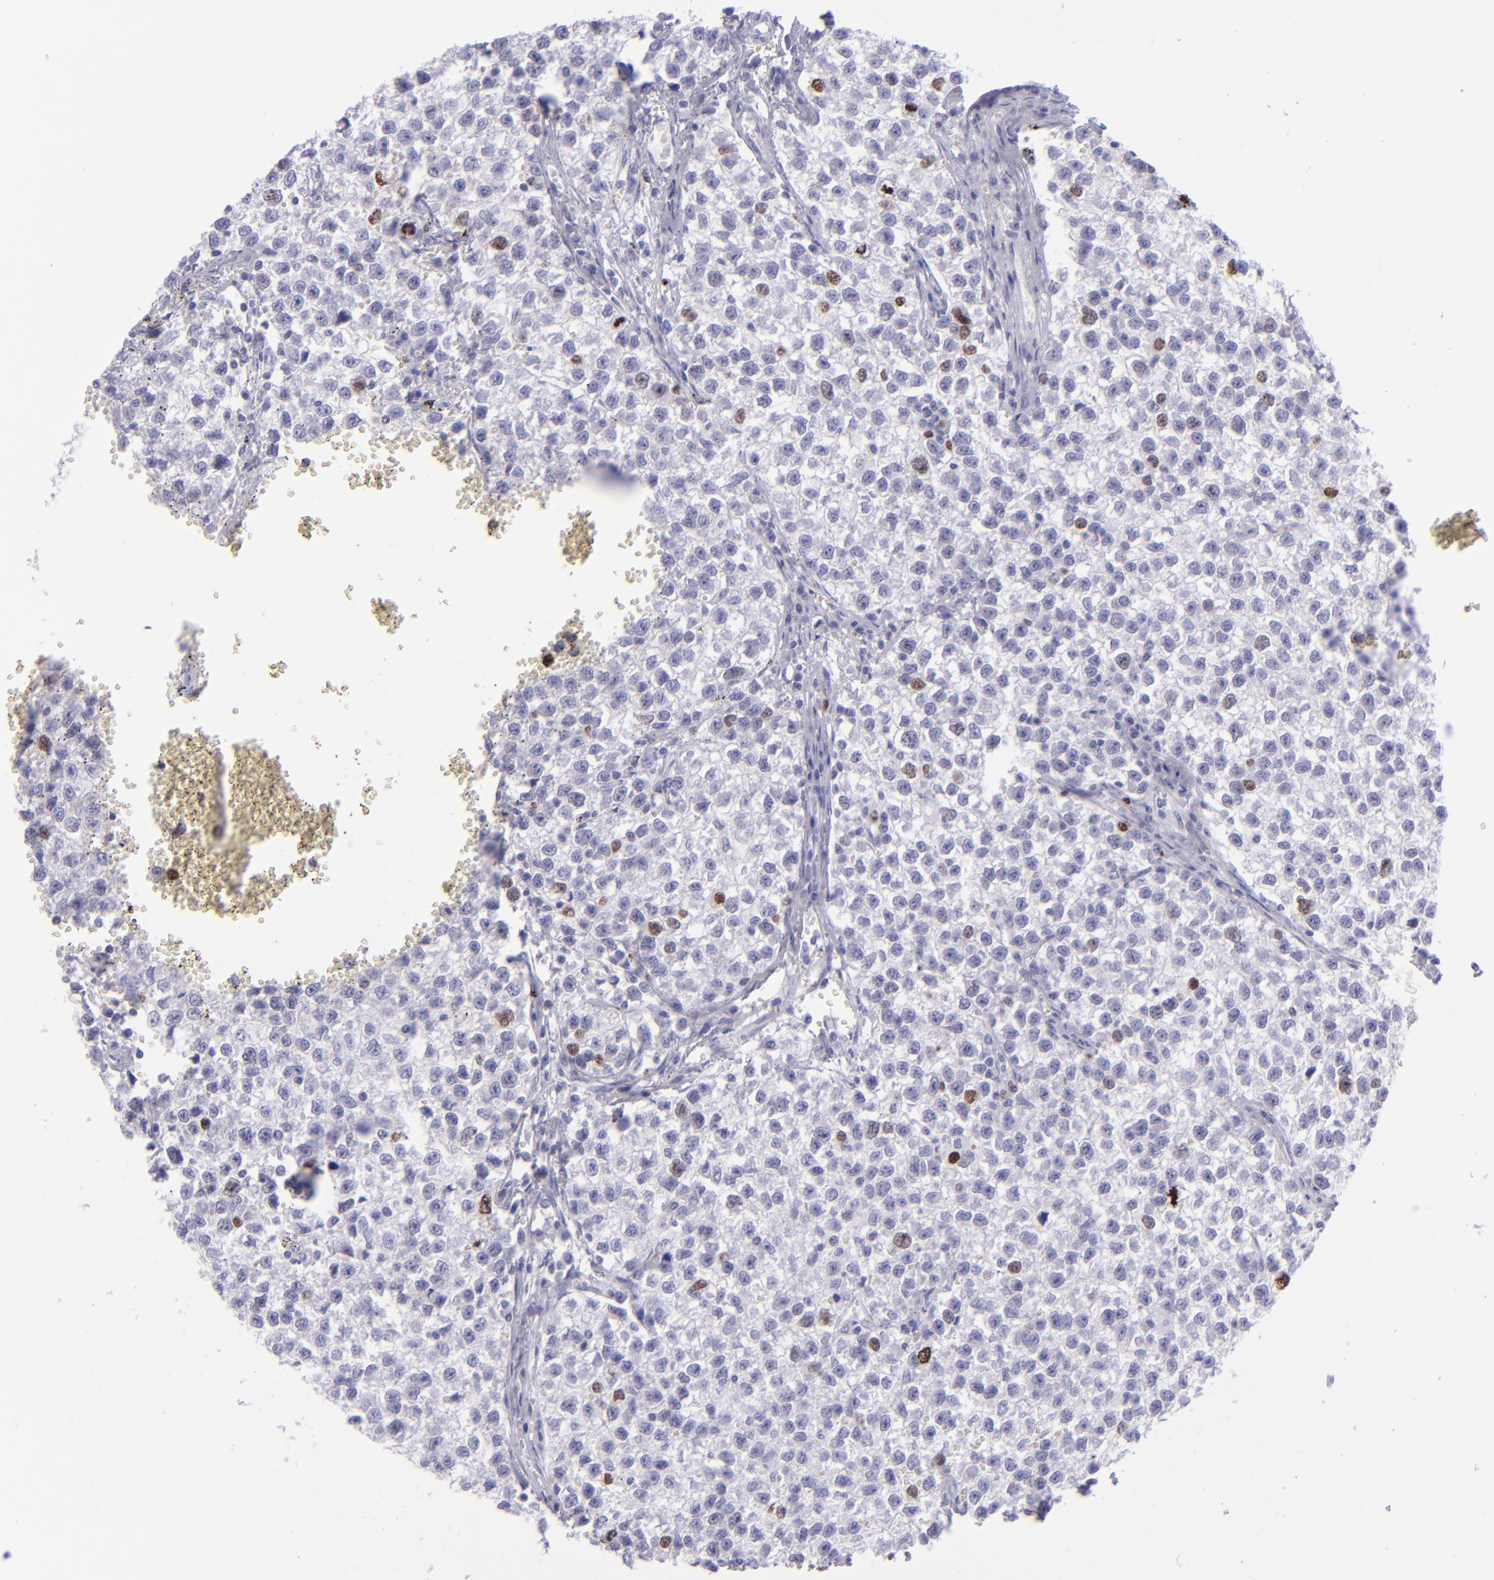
{"staining": {"intensity": "strong", "quantity": "<25%", "location": "nuclear"}, "tissue": "testis cancer", "cell_type": "Tumor cells", "image_type": "cancer", "snomed": [{"axis": "morphology", "description": "Seminoma, NOS"}, {"axis": "topography", "description": "Testis"}], "caption": "A high-resolution image shows immunohistochemistry (IHC) staining of testis cancer, which exhibits strong nuclear expression in approximately <25% of tumor cells.", "gene": "TOP2A", "patient": {"sex": "male", "age": 35}}